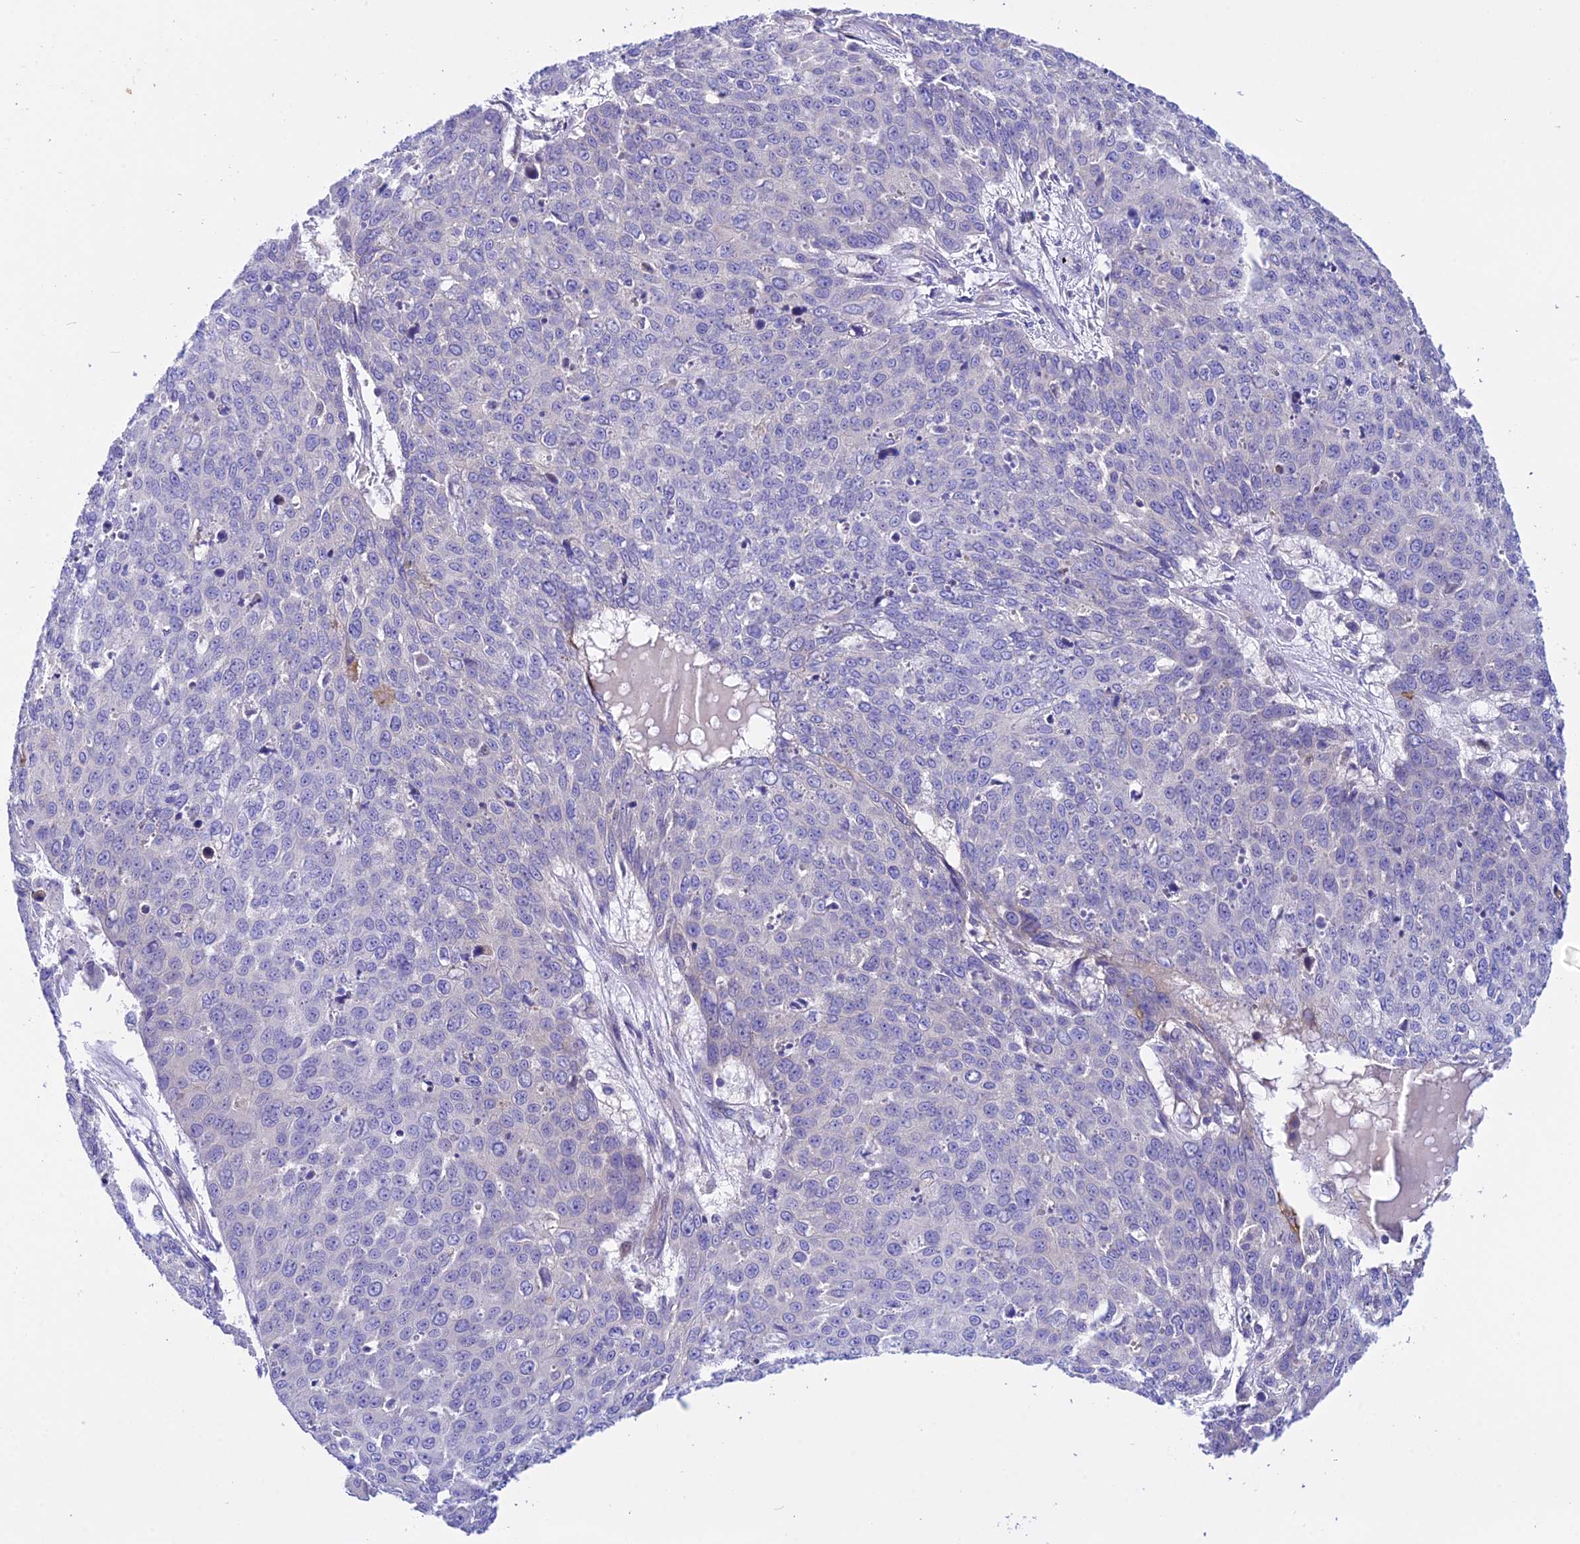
{"staining": {"intensity": "negative", "quantity": "none", "location": "none"}, "tissue": "skin cancer", "cell_type": "Tumor cells", "image_type": "cancer", "snomed": [{"axis": "morphology", "description": "Squamous cell carcinoma, NOS"}, {"axis": "topography", "description": "Skin"}], "caption": "Tumor cells show no significant protein positivity in squamous cell carcinoma (skin).", "gene": "TRIM43B", "patient": {"sex": "male", "age": 71}}